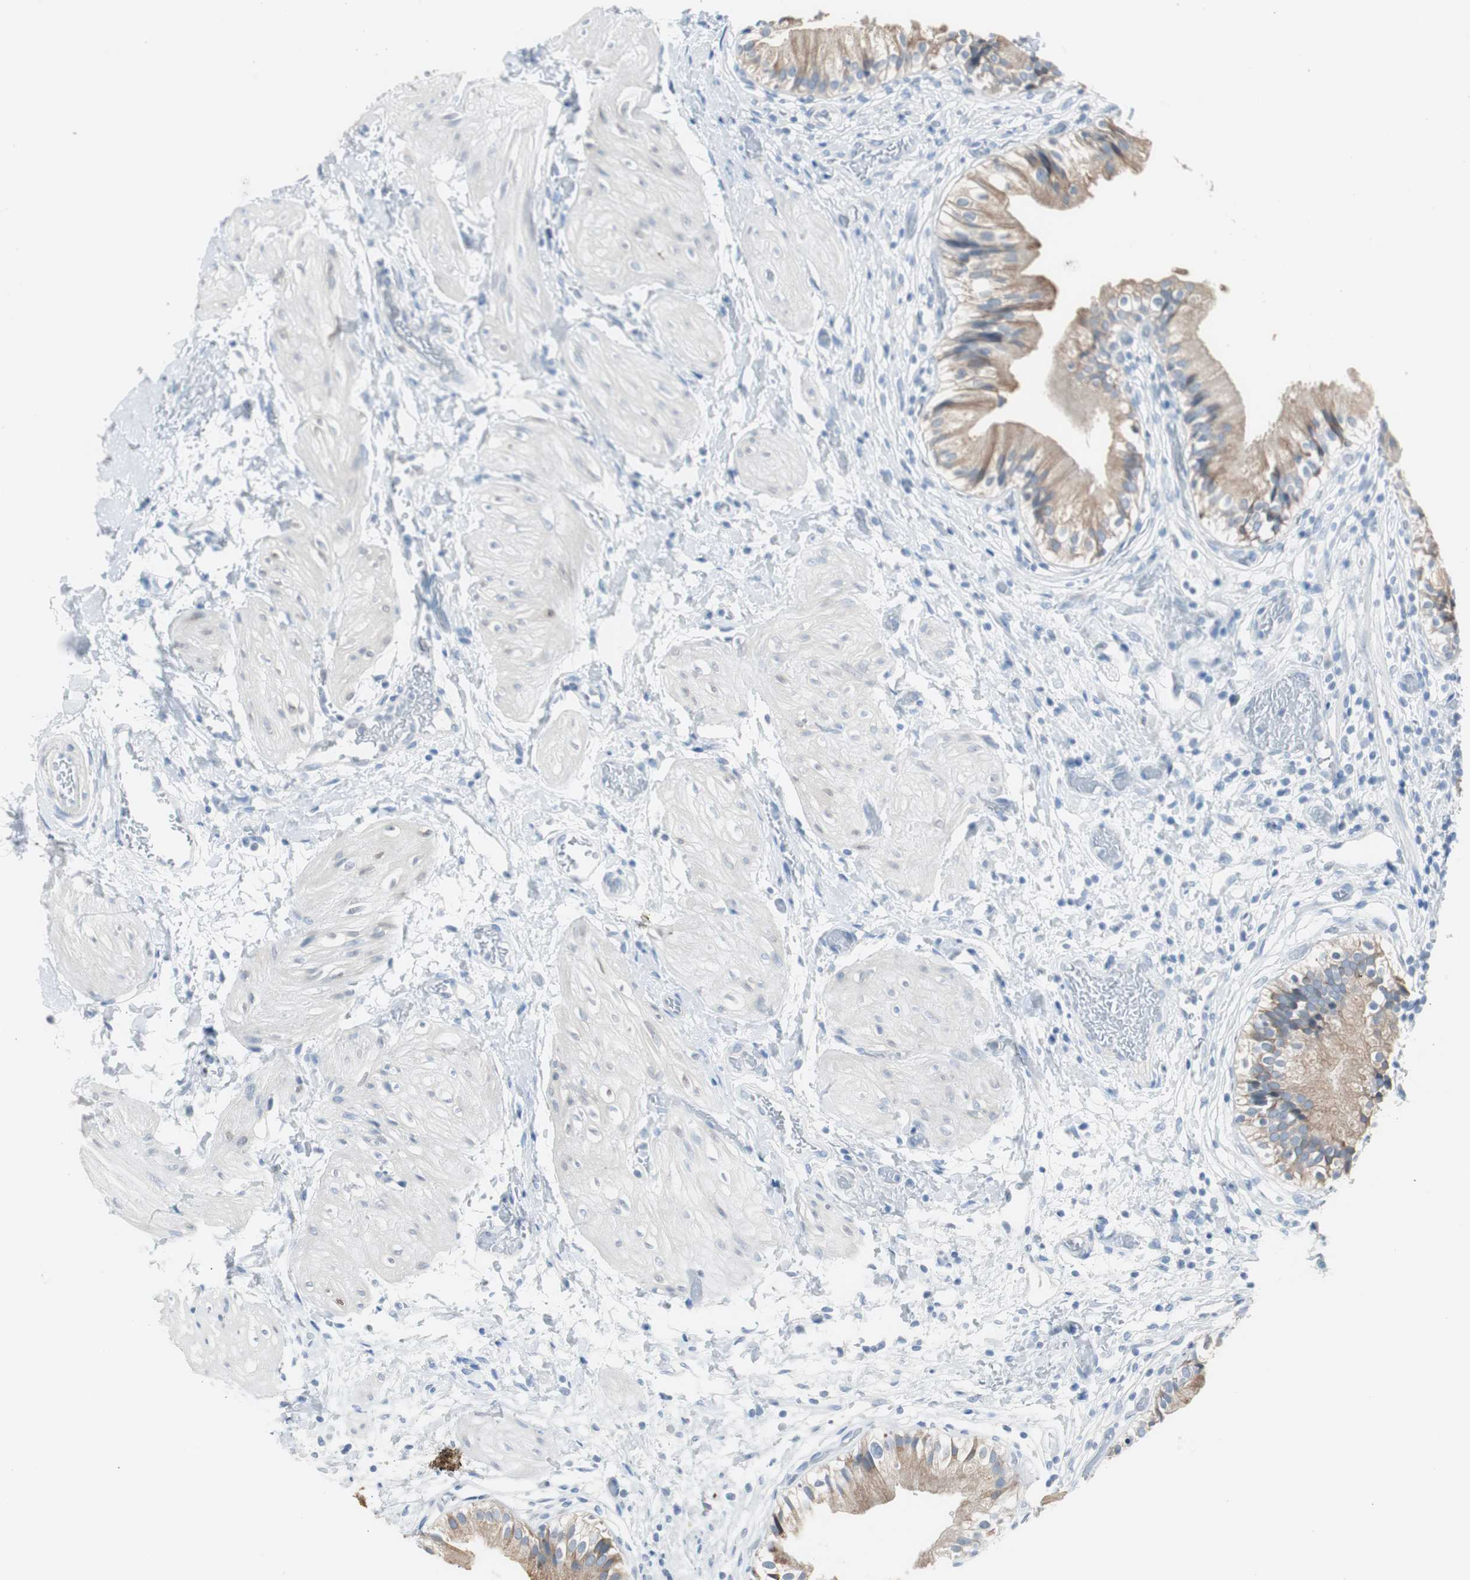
{"staining": {"intensity": "weak", "quantity": ">75%", "location": "cytoplasmic/membranous"}, "tissue": "gallbladder", "cell_type": "Glandular cells", "image_type": "normal", "snomed": [{"axis": "morphology", "description": "Normal tissue, NOS"}, {"axis": "topography", "description": "Gallbladder"}], "caption": "Immunohistochemical staining of unremarkable human gallbladder reveals weak cytoplasmic/membranous protein staining in approximately >75% of glandular cells. Immunohistochemistry (ihc) stains the protein of interest in brown and the nuclei are stained blue.", "gene": "S100A7A", "patient": {"sex": "male", "age": 65}}